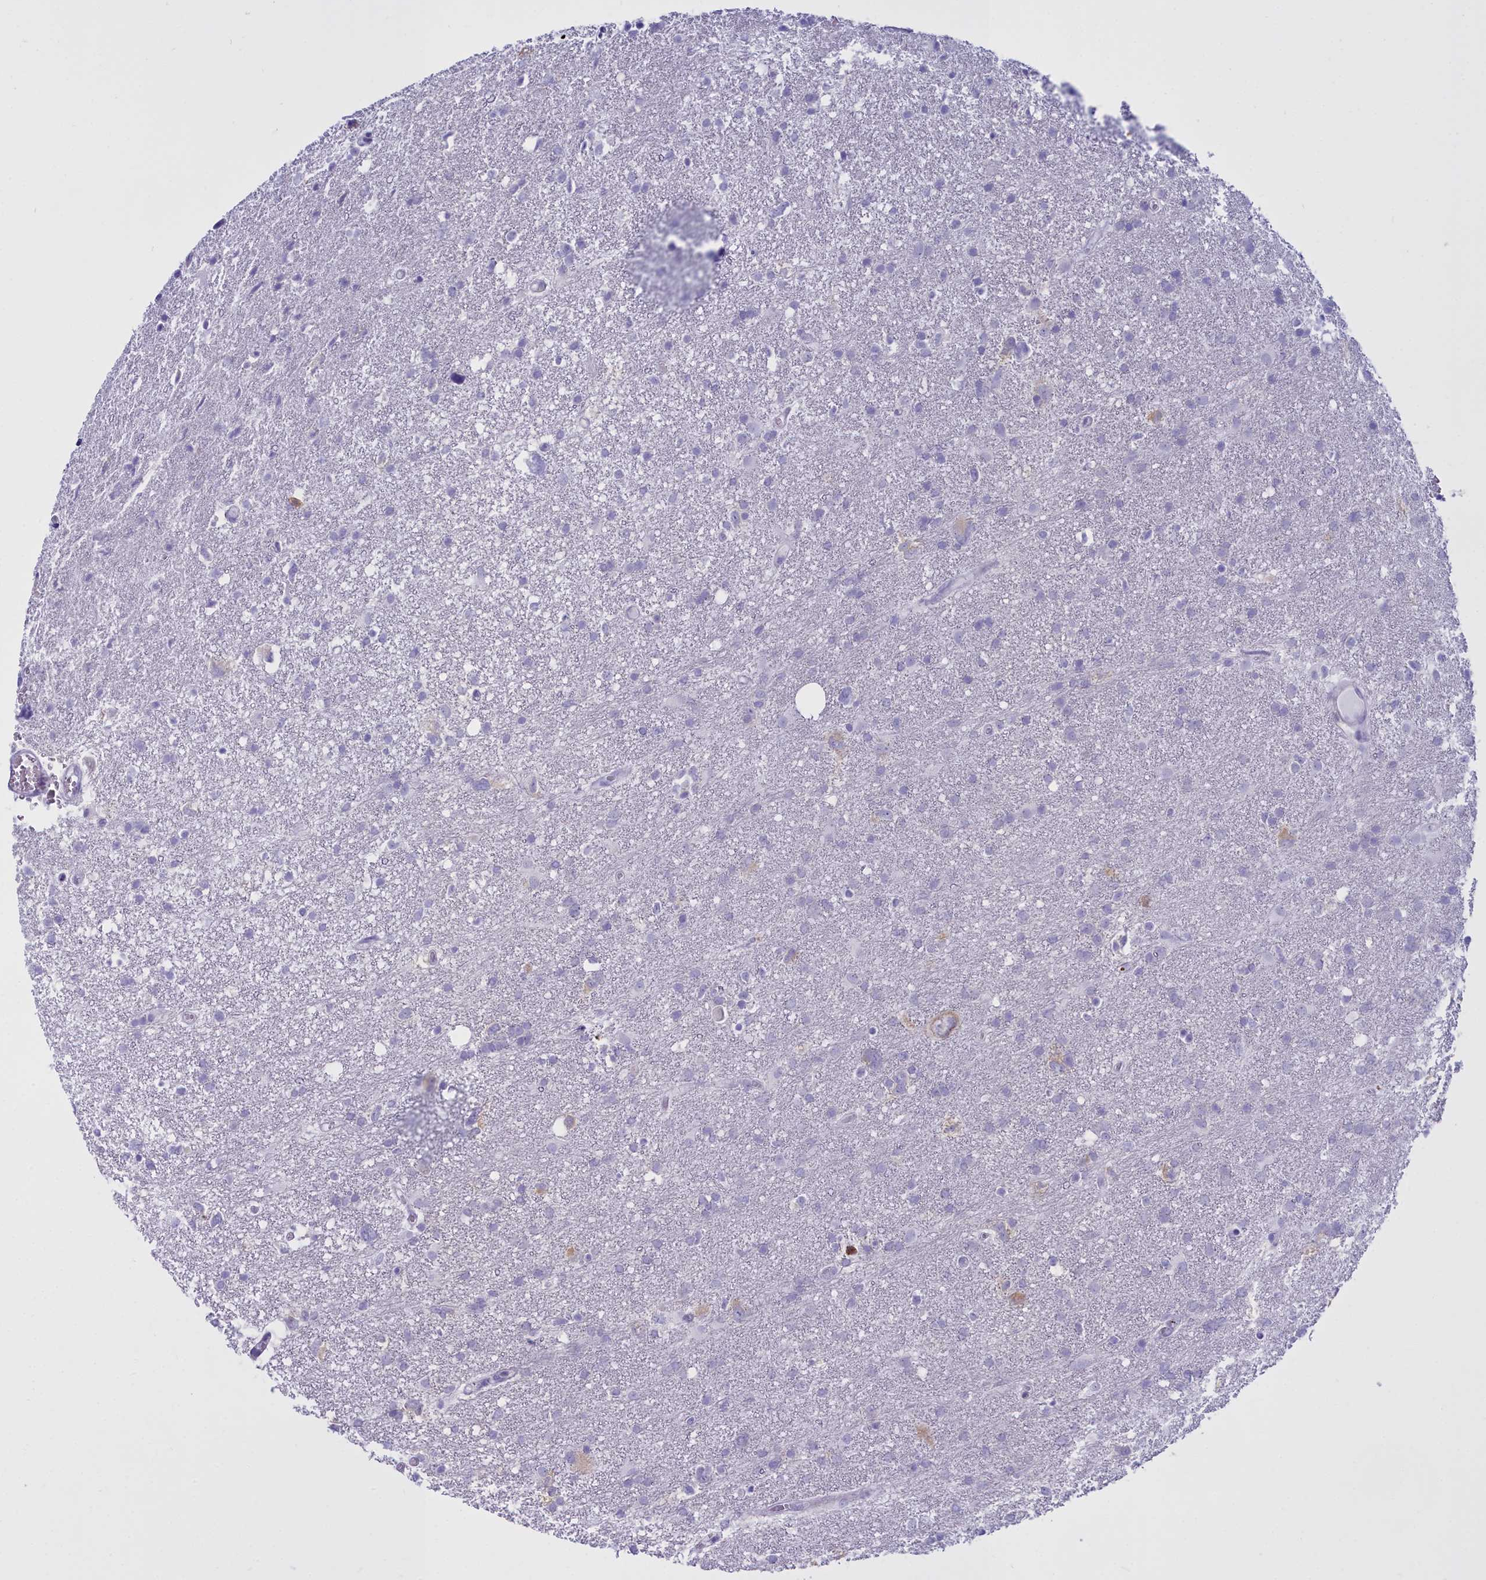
{"staining": {"intensity": "negative", "quantity": "none", "location": "none"}, "tissue": "glioma", "cell_type": "Tumor cells", "image_type": "cancer", "snomed": [{"axis": "morphology", "description": "Glioma, malignant, High grade"}, {"axis": "topography", "description": "Brain"}], "caption": "Immunohistochemical staining of malignant high-grade glioma displays no significant staining in tumor cells.", "gene": "CD5", "patient": {"sex": "male", "age": 61}}